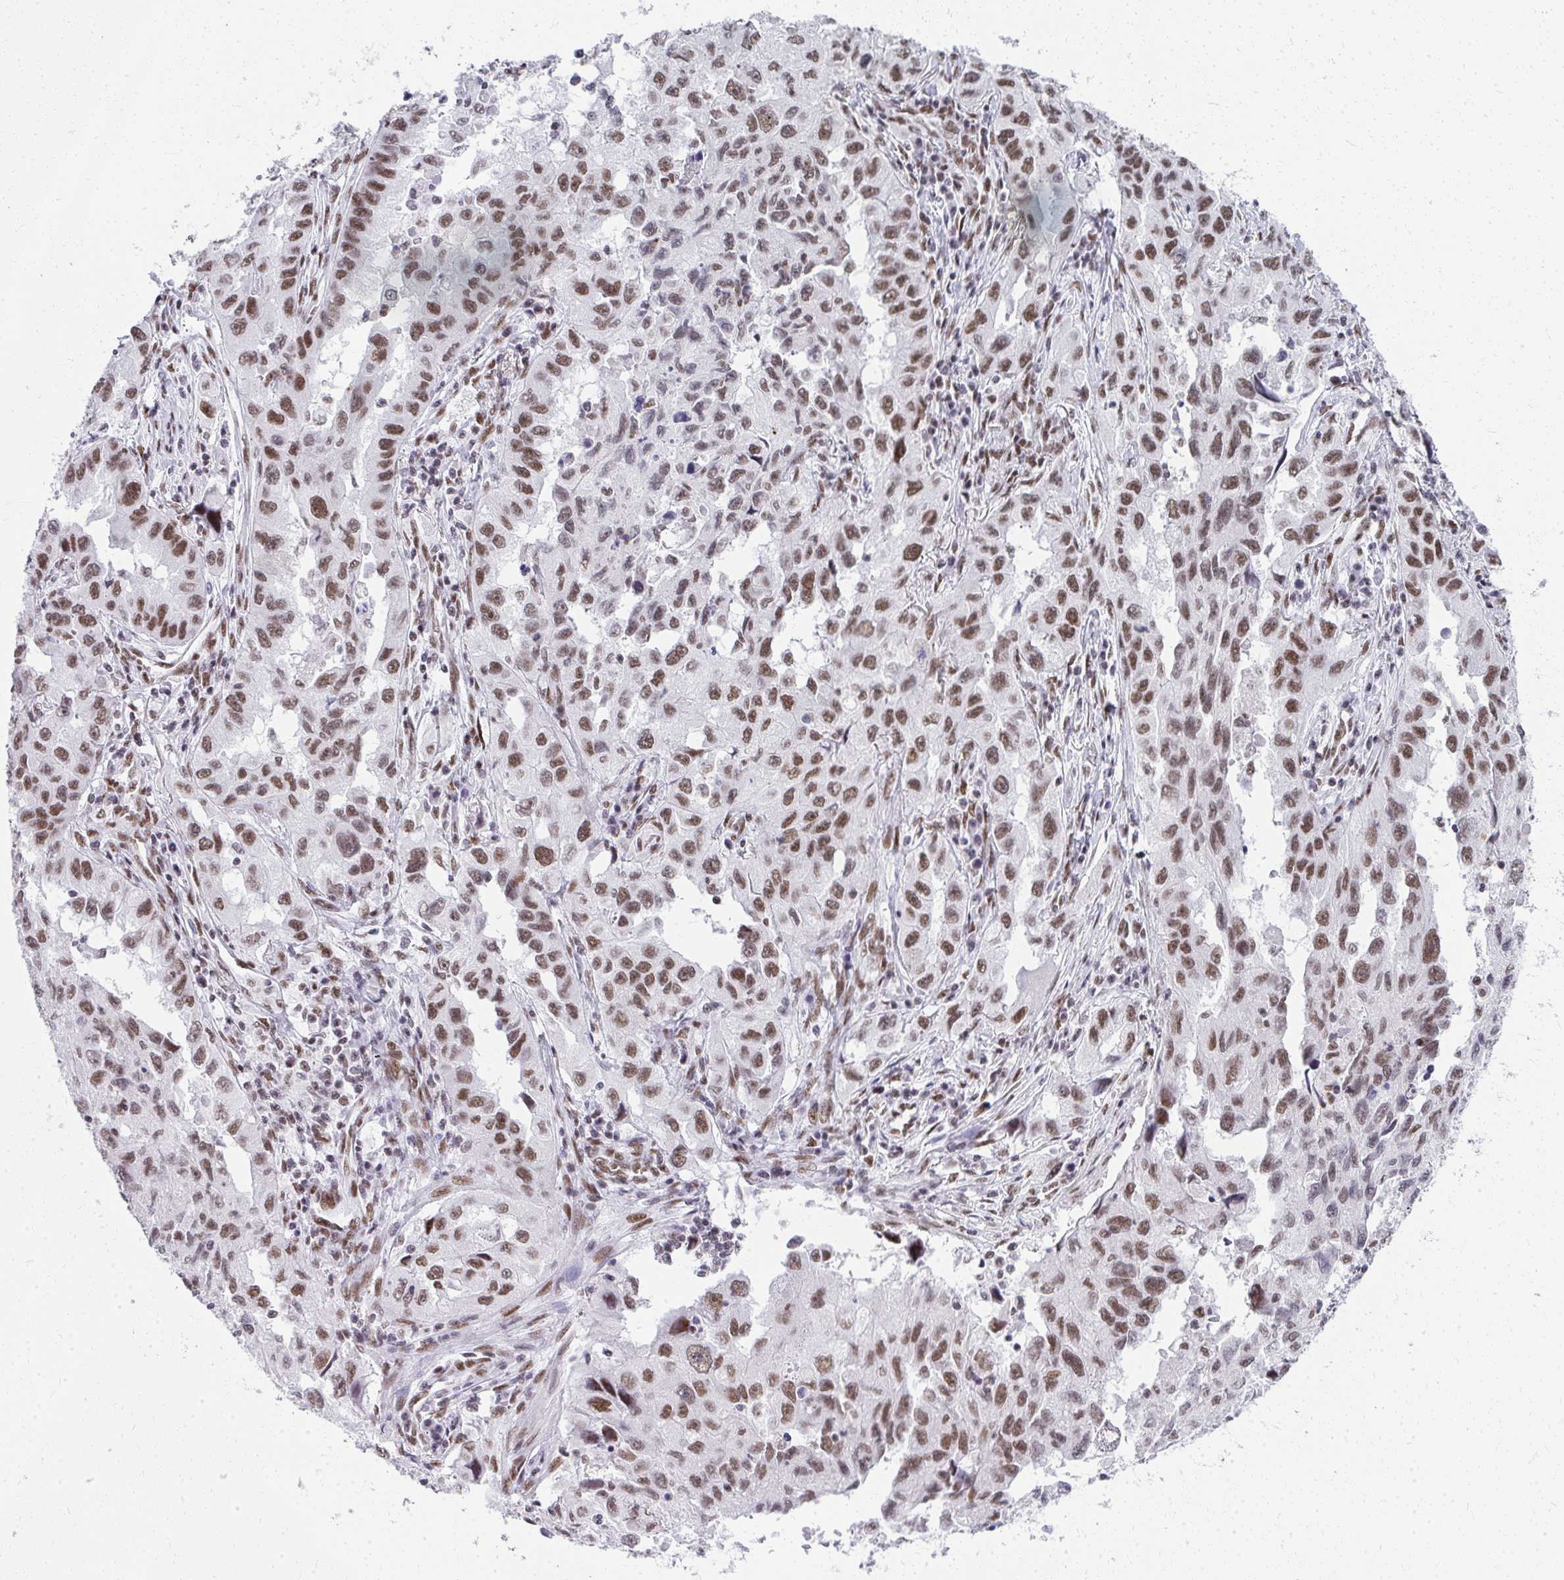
{"staining": {"intensity": "moderate", "quantity": ">75%", "location": "nuclear"}, "tissue": "lung cancer", "cell_type": "Tumor cells", "image_type": "cancer", "snomed": [{"axis": "morphology", "description": "Adenocarcinoma, NOS"}, {"axis": "topography", "description": "Lung"}], "caption": "The micrograph exhibits immunohistochemical staining of lung cancer. There is moderate nuclear expression is appreciated in approximately >75% of tumor cells.", "gene": "CREBBP", "patient": {"sex": "female", "age": 73}}